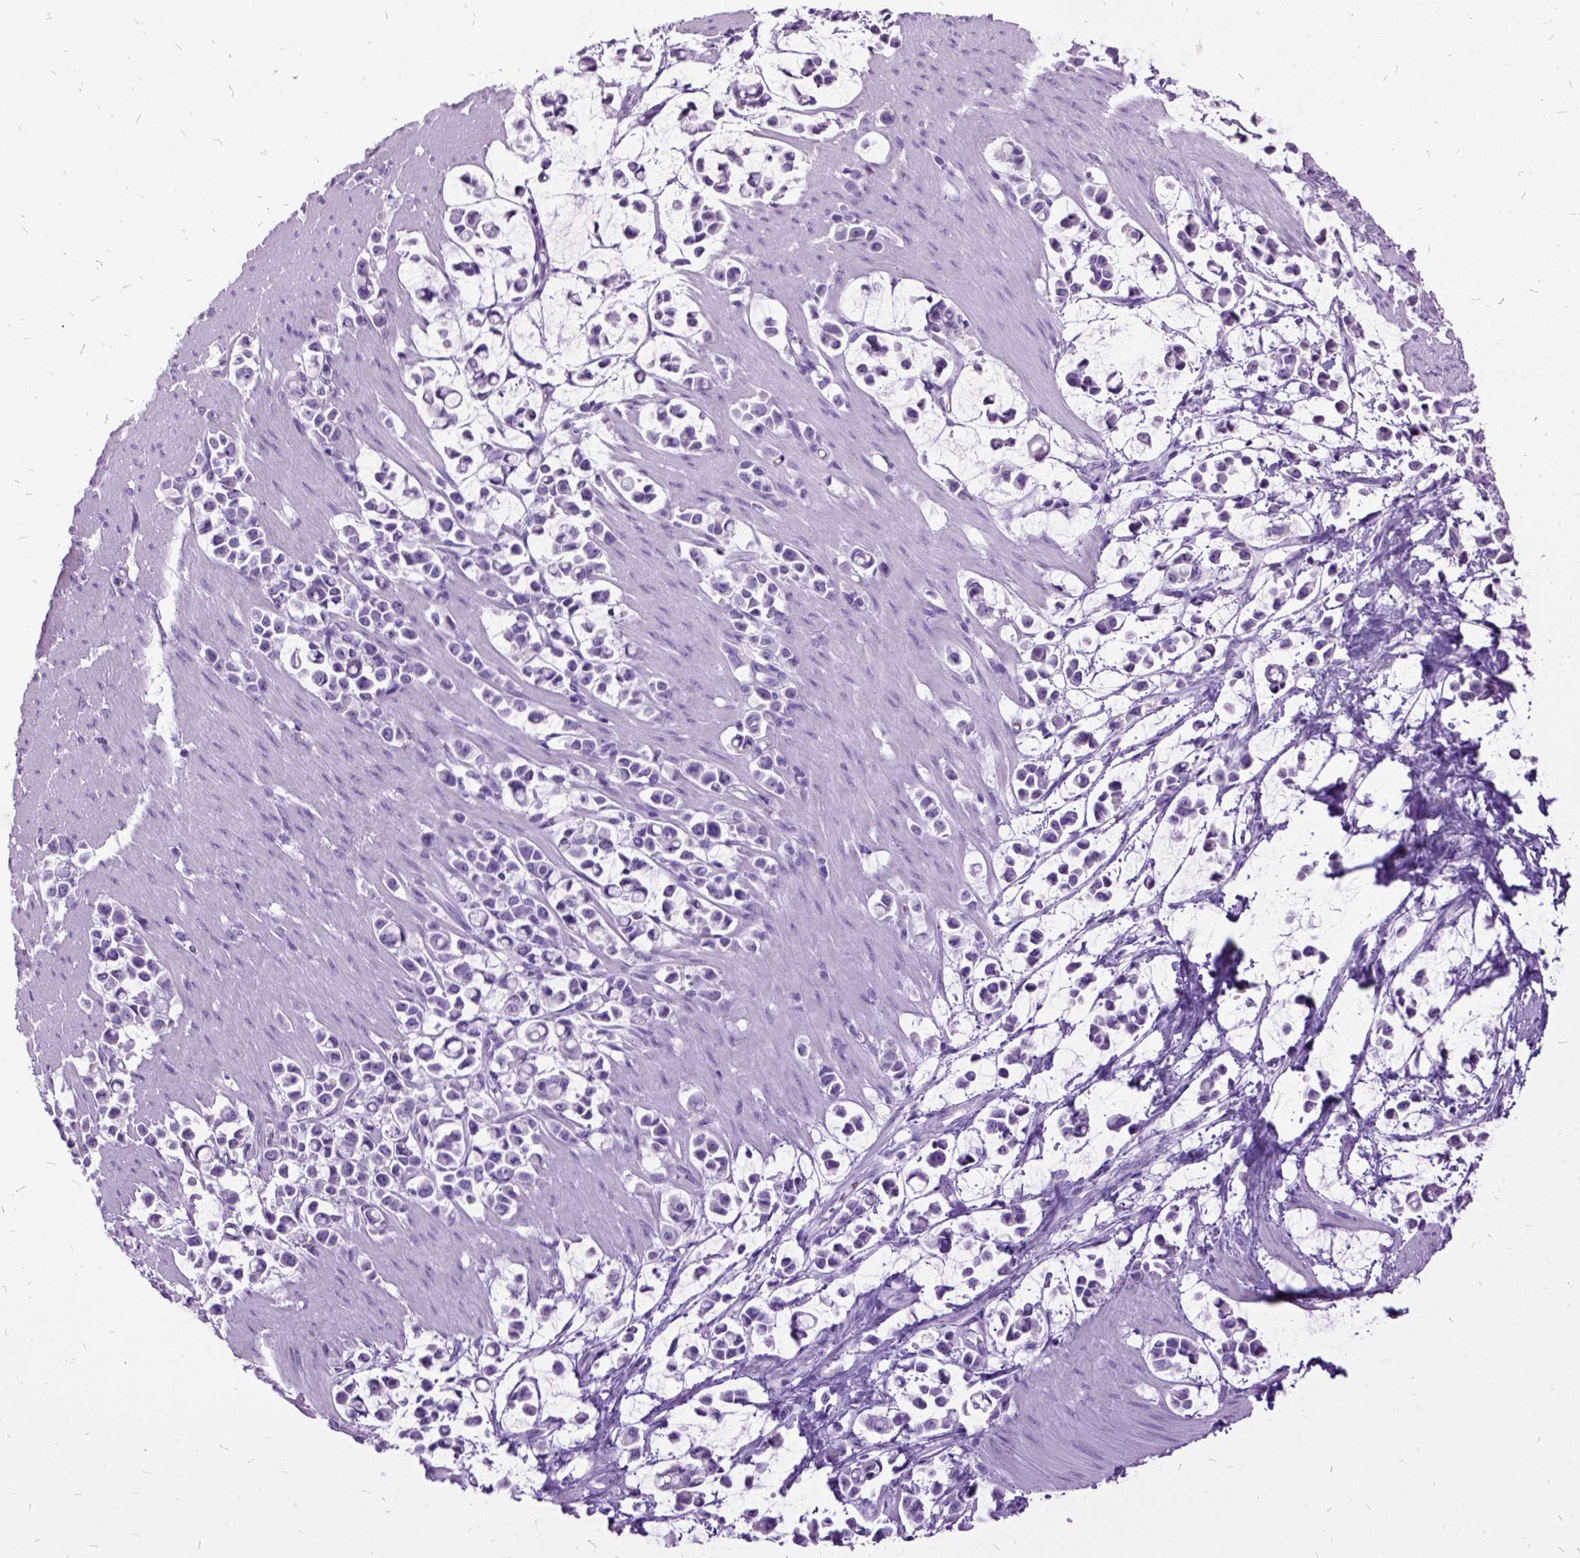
{"staining": {"intensity": "negative", "quantity": "none", "location": "none"}, "tissue": "stomach cancer", "cell_type": "Tumor cells", "image_type": "cancer", "snomed": [{"axis": "morphology", "description": "Adenocarcinoma, NOS"}, {"axis": "topography", "description": "Stomach"}], "caption": "Photomicrograph shows no significant protein positivity in tumor cells of stomach cancer (adenocarcinoma).", "gene": "MME", "patient": {"sex": "male", "age": 82}}